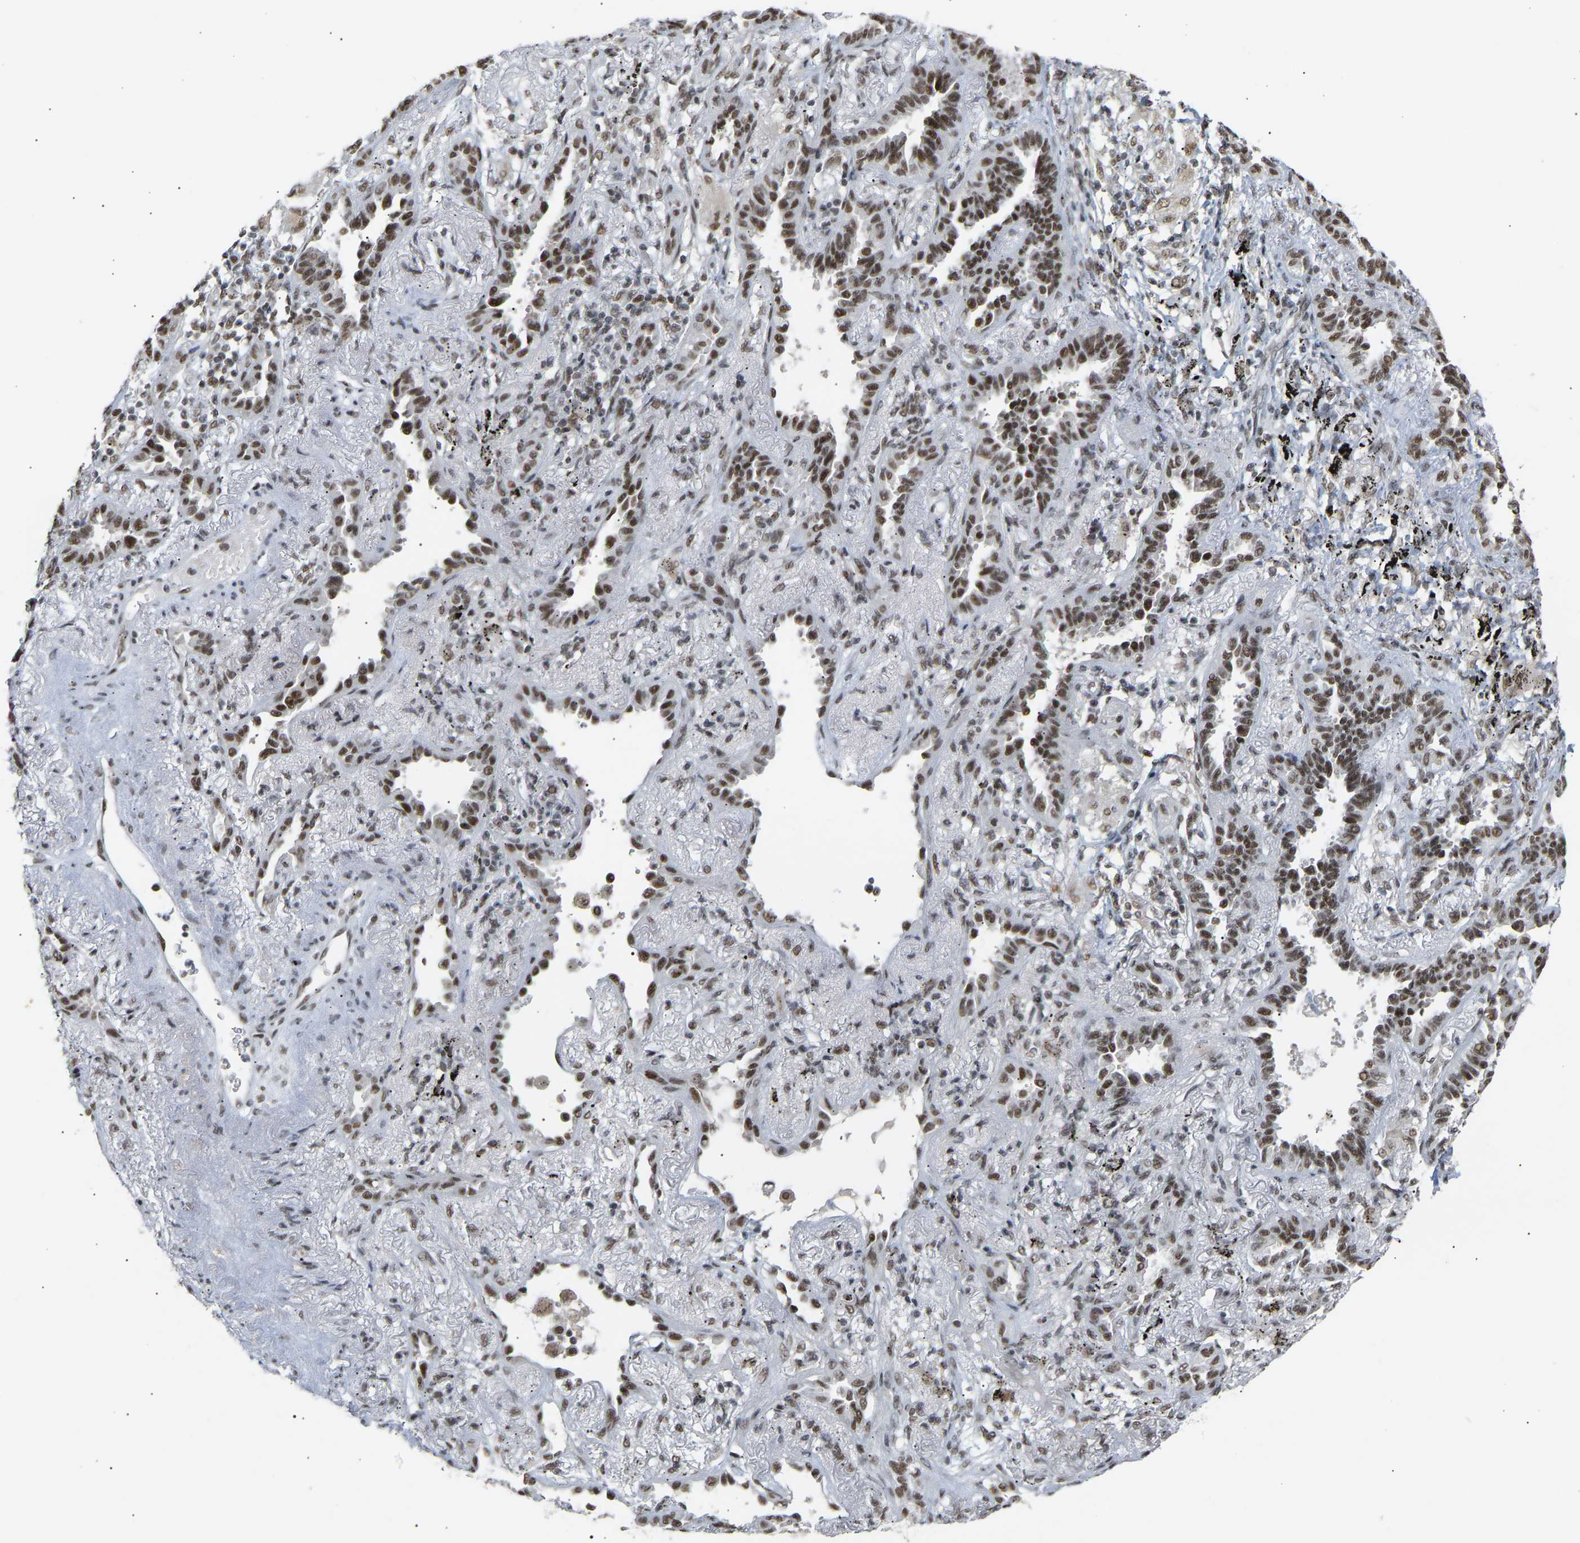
{"staining": {"intensity": "moderate", "quantity": ">75%", "location": "nuclear"}, "tissue": "lung cancer", "cell_type": "Tumor cells", "image_type": "cancer", "snomed": [{"axis": "morphology", "description": "Adenocarcinoma, NOS"}, {"axis": "topography", "description": "Lung"}], "caption": "Approximately >75% of tumor cells in human lung adenocarcinoma demonstrate moderate nuclear protein expression as visualized by brown immunohistochemical staining.", "gene": "NELFB", "patient": {"sex": "male", "age": 59}}